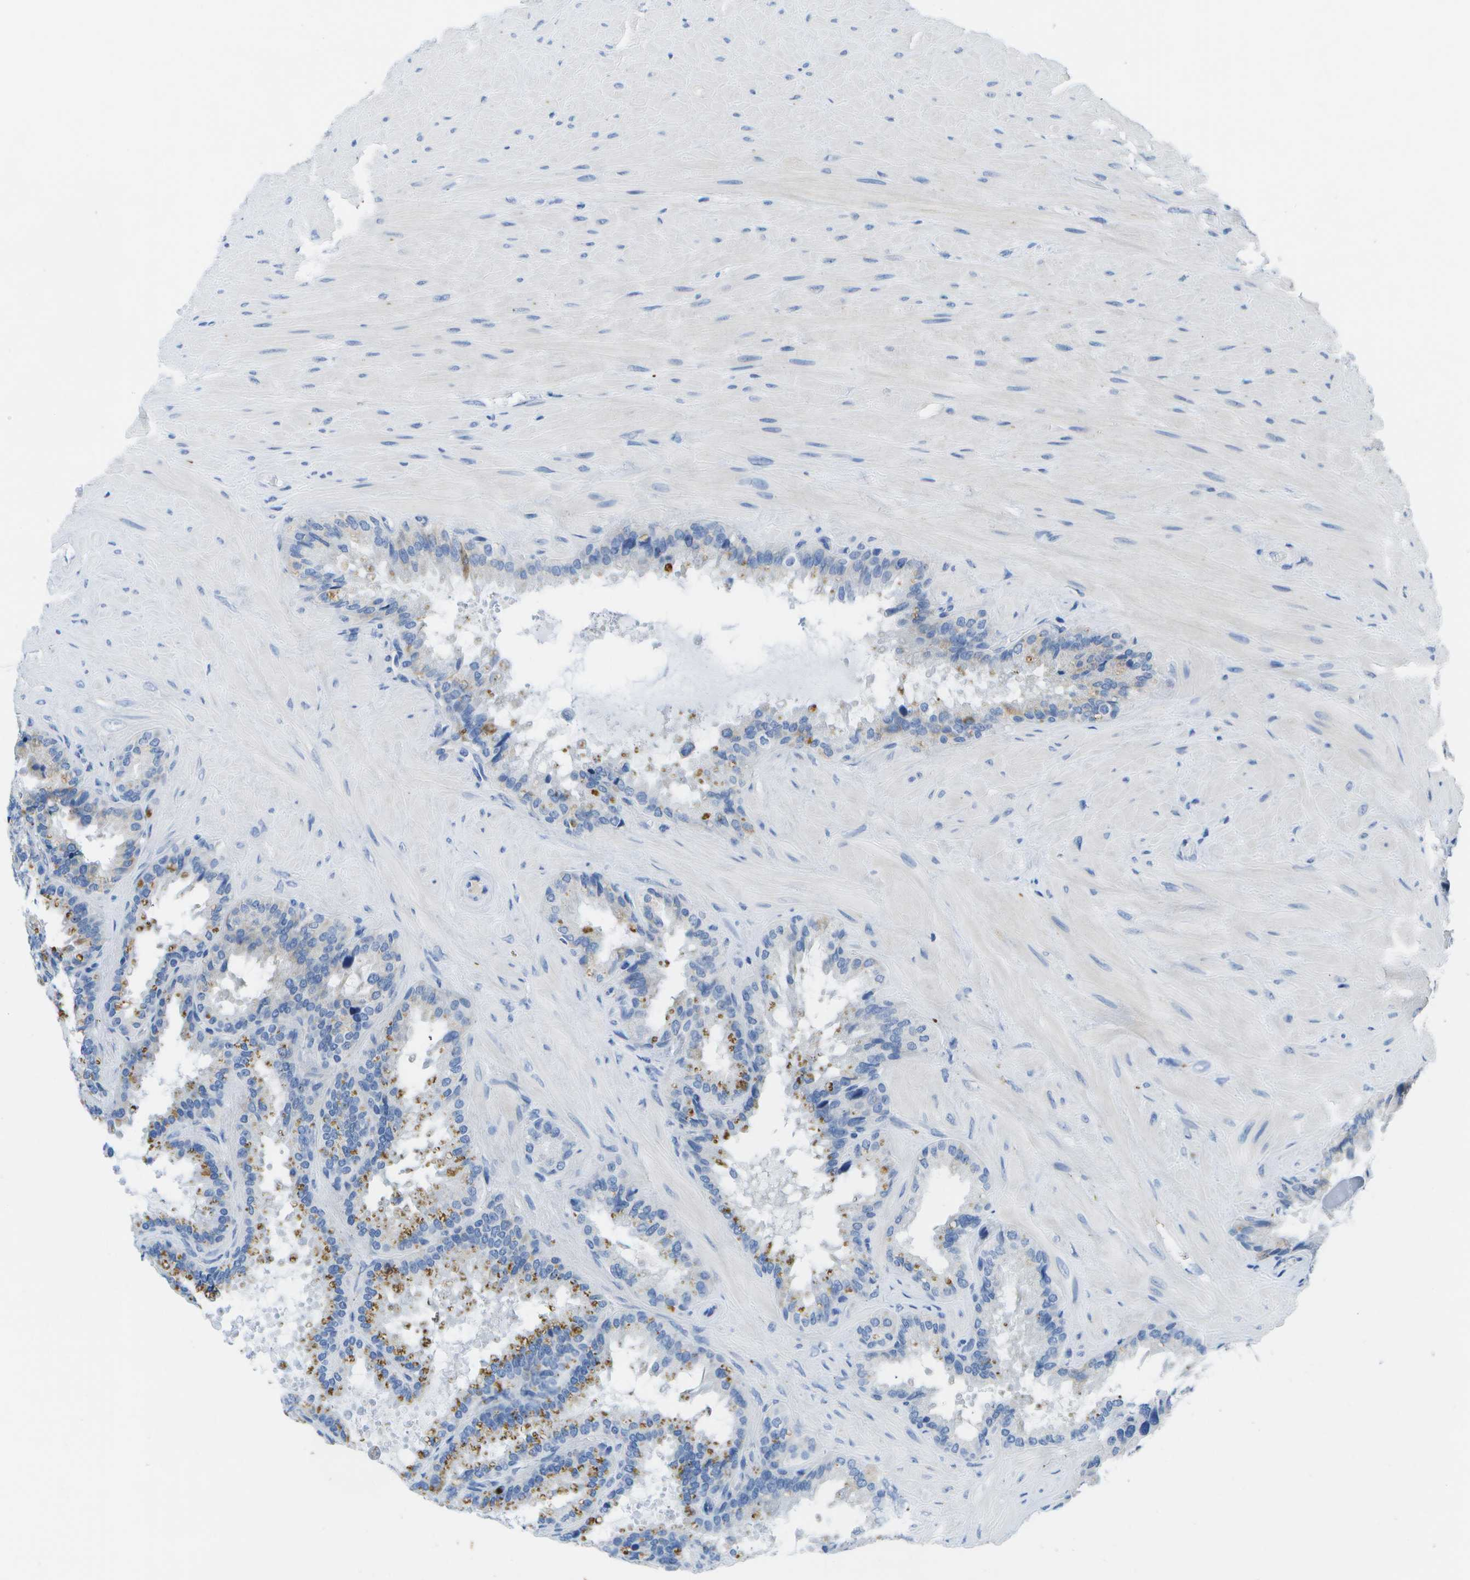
{"staining": {"intensity": "negative", "quantity": "none", "location": "none"}, "tissue": "seminal vesicle", "cell_type": "Glandular cells", "image_type": "normal", "snomed": [{"axis": "morphology", "description": "Normal tissue, NOS"}, {"axis": "topography", "description": "Seminal veicle"}], "caption": "Immunohistochemistry of normal seminal vesicle exhibits no expression in glandular cells.", "gene": "MS4A1", "patient": {"sex": "male", "age": 46}}